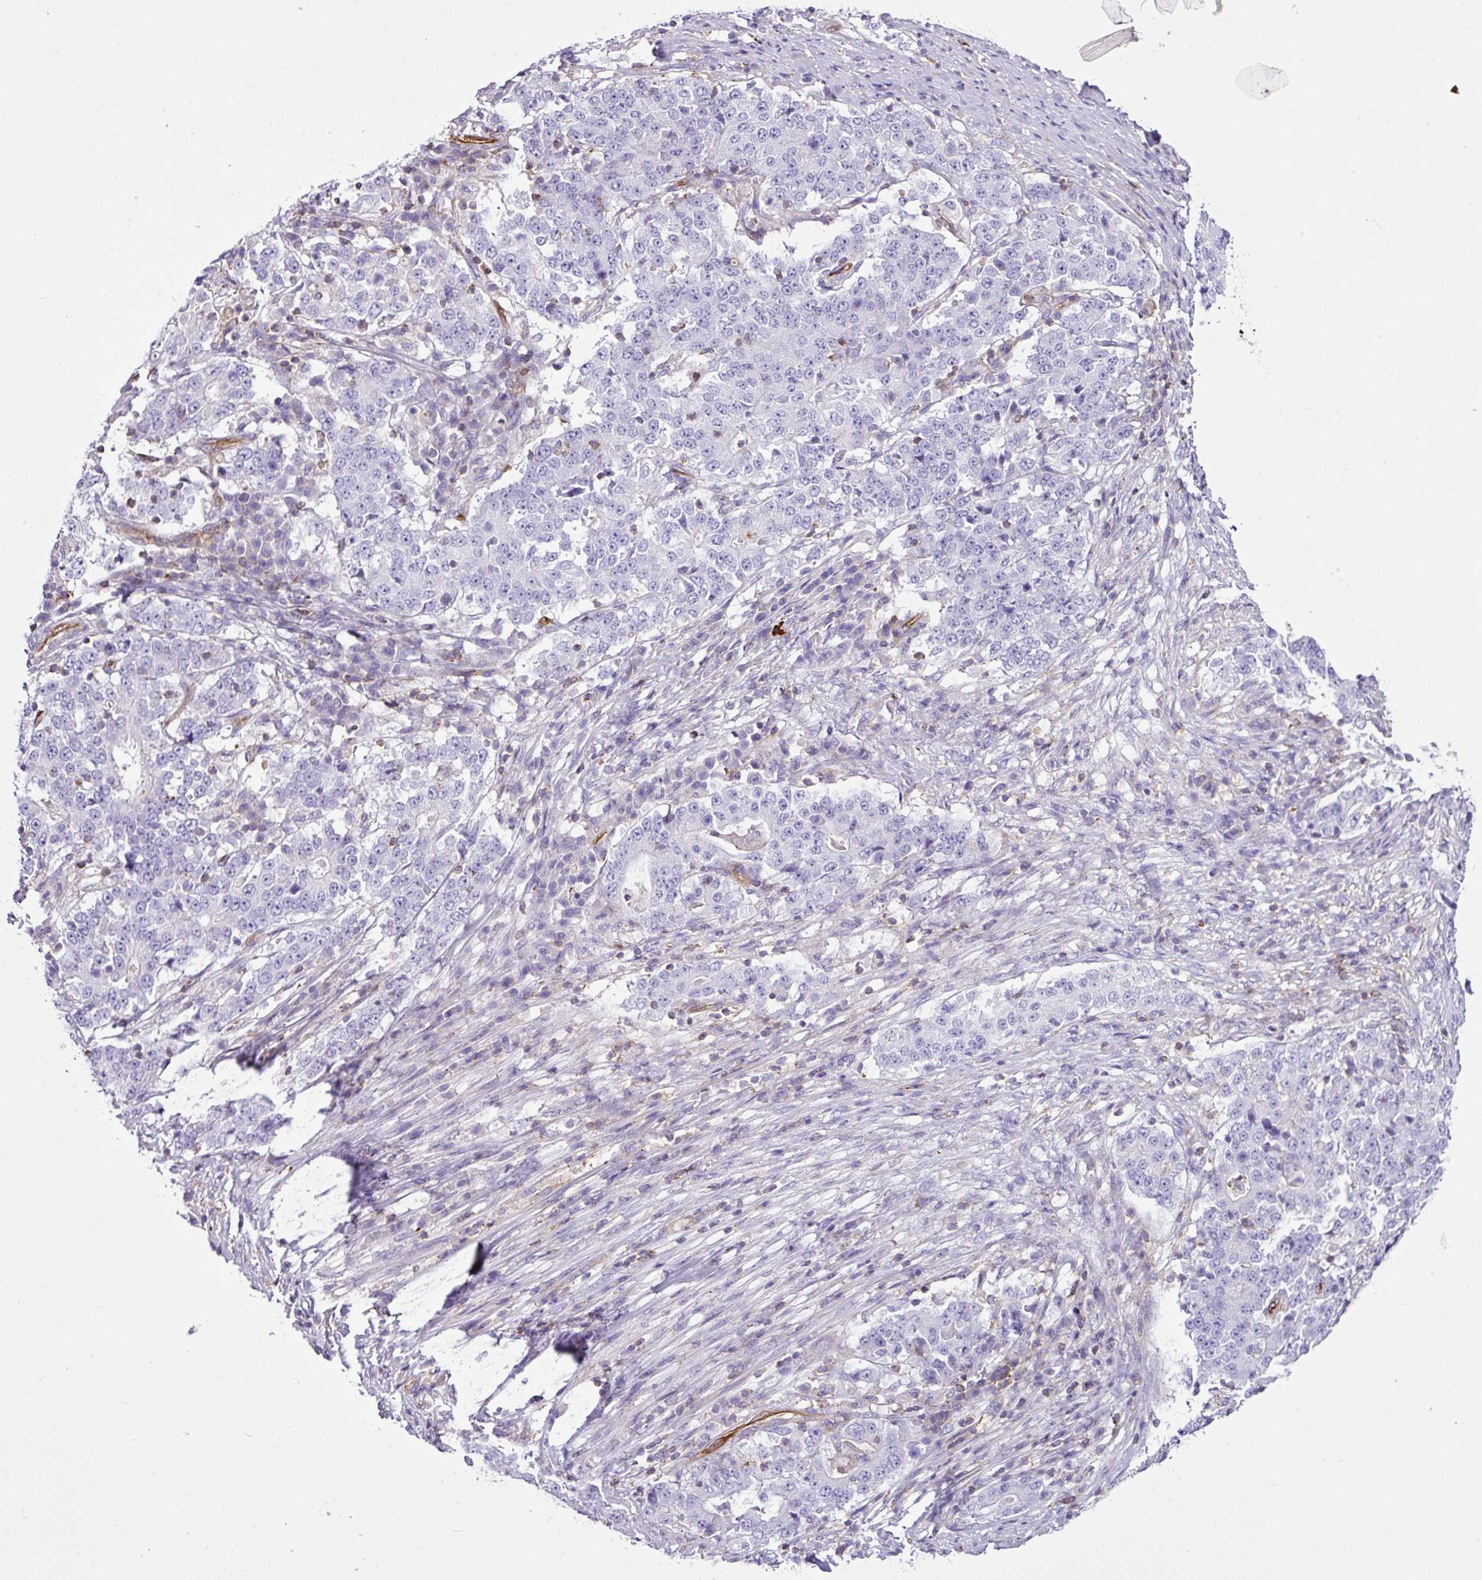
{"staining": {"intensity": "negative", "quantity": "none", "location": "none"}, "tissue": "stomach cancer", "cell_type": "Tumor cells", "image_type": "cancer", "snomed": [{"axis": "morphology", "description": "Adenocarcinoma, NOS"}, {"axis": "topography", "description": "Stomach"}], "caption": "Micrograph shows no significant protein staining in tumor cells of stomach cancer.", "gene": "EME2", "patient": {"sex": "male", "age": 59}}